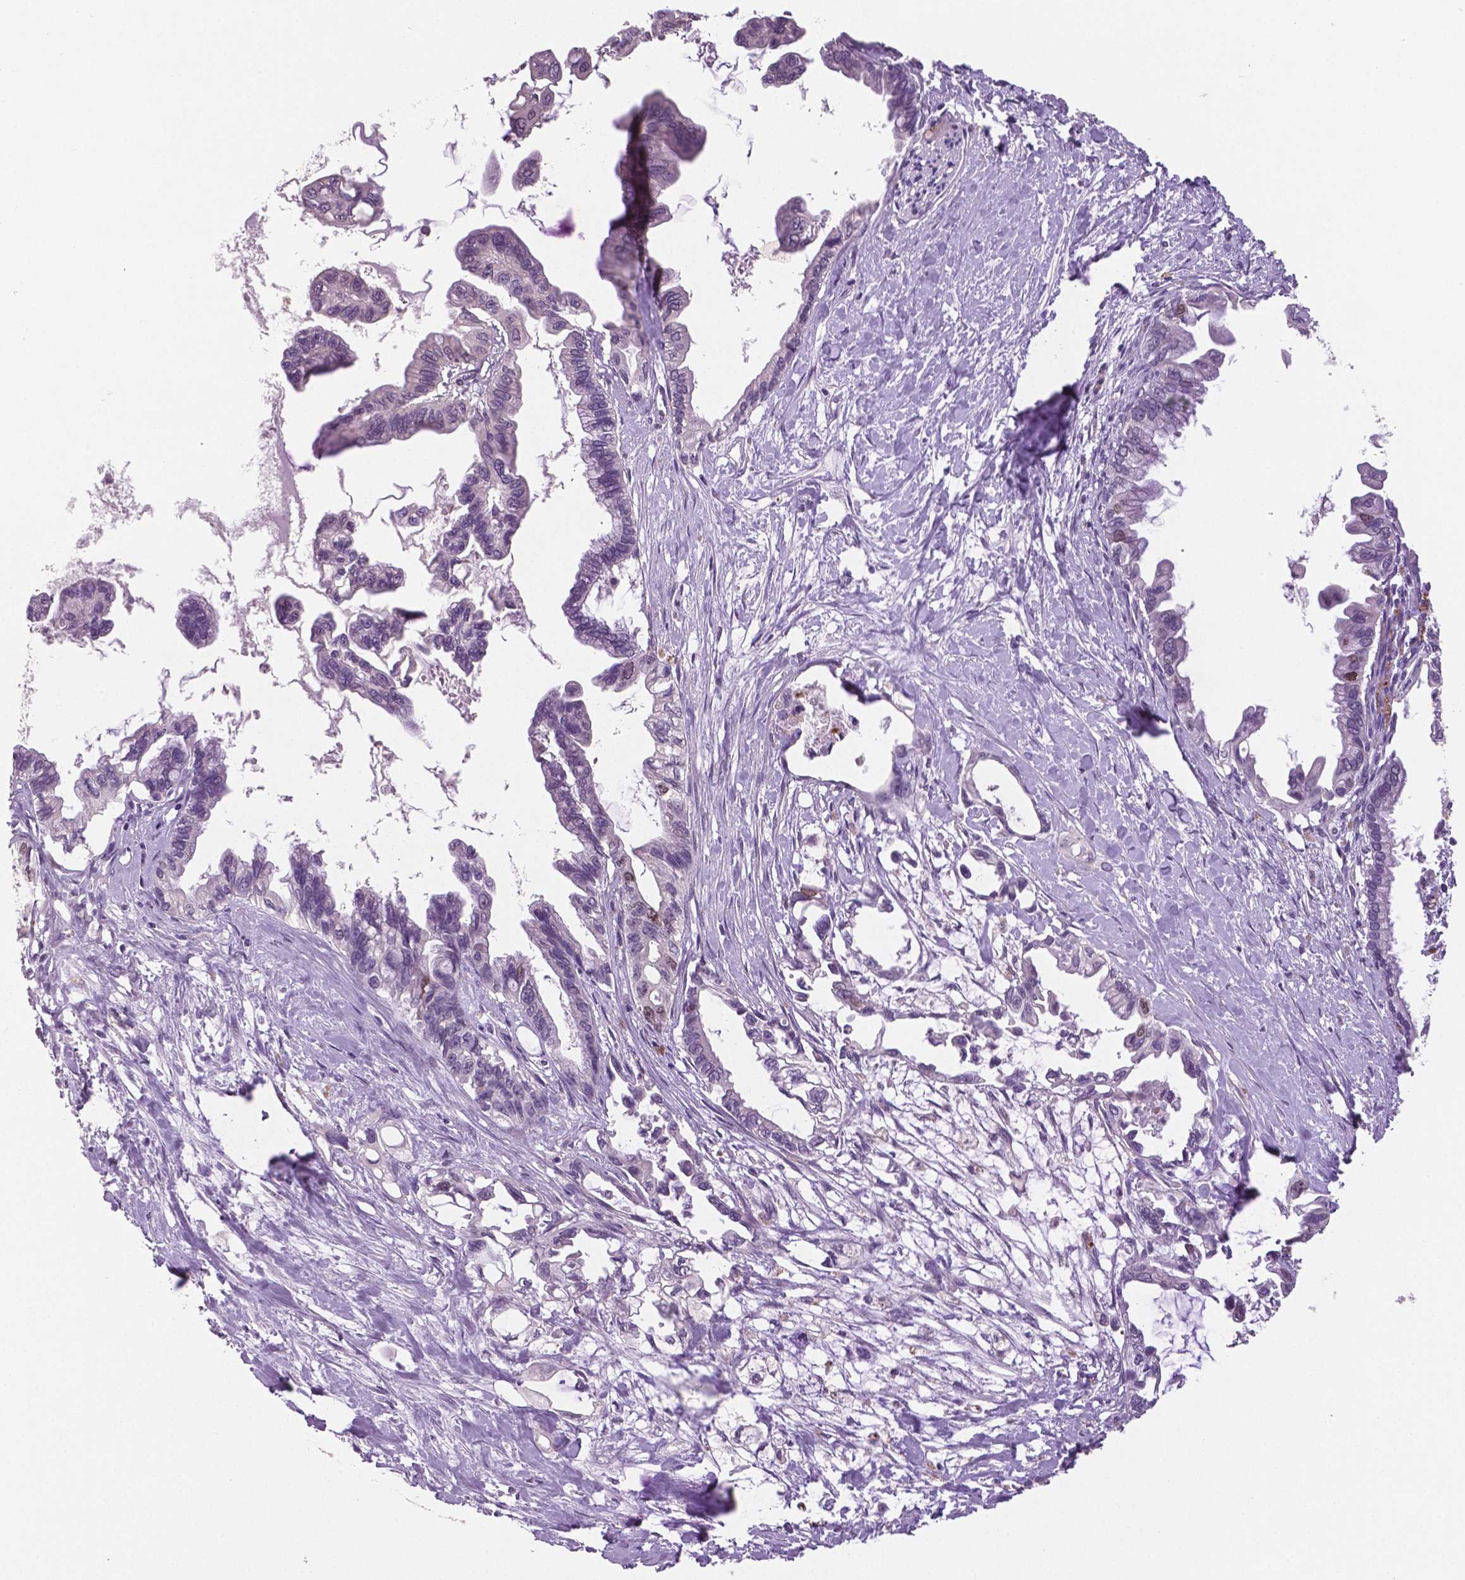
{"staining": {"intensity": "negative", "quantity": "none", "location": "none"}, "tissue": "pancreatic cancer", "cell_type": "Tumor cells", "image_type": "cancer", "snomed": [{"axis": "morphology", "description": "Adenocarcinoma, NOS"}, {"axis": "topography", "description": "Pancreas"}], "caption": "Tumor cells are negative for brown protein staining in pancreatic adenocarcinoma.", "gene": "MKI67", "patient": {"sex": "male", "age": 61}}